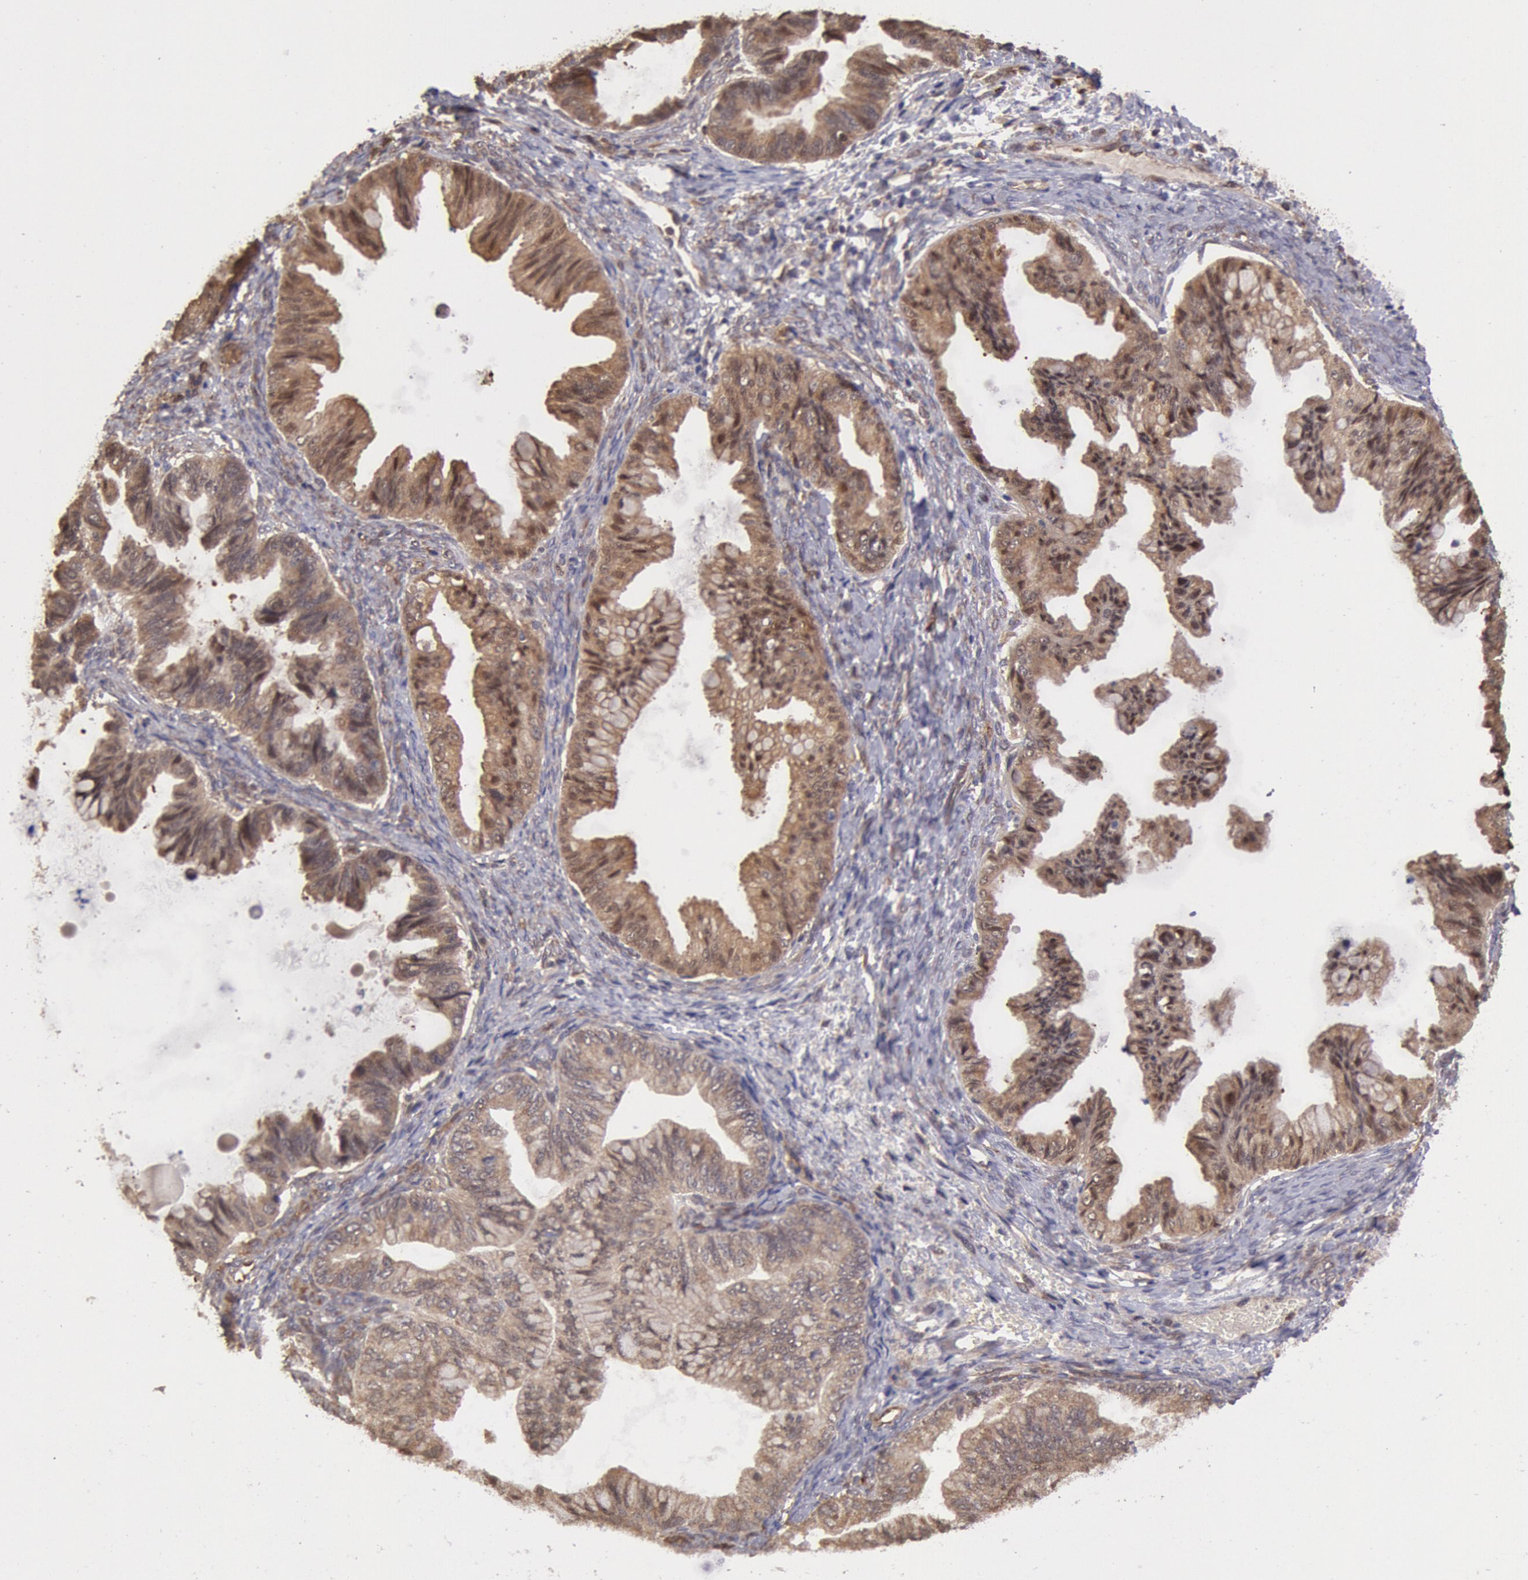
{"staining": {"intensity": "moderate", "quantity": ">75%", "location": "cytoplasmic/membranous,nuclear"}, "tissue": "ovarian cancer", "cell_type": "Tumor cells", "image_type": "cancer", "snomed": [{"axis": "morphology", "description": "Cystadenocarcinoma, mucinous, NOS"}, {"axis": "topography", "description": "Ovary"}], "caption": "Immunohistochemistry (IHC) staining of ovarian mucinous cystadenocarcinoma, which exhibits medium levels of moderate cytoplasmic/membranous and nuclear expression in approximately >75% of tumor cells indicating moderate cytoplasmic/membranous and nuclear protein positivity. The staining was performed using DAB (brown) for protein detection and nuclei were counterstained in hematoxylin (blue).", "gene": "COMT", "patient": {"sex": "female", "age": 36}}